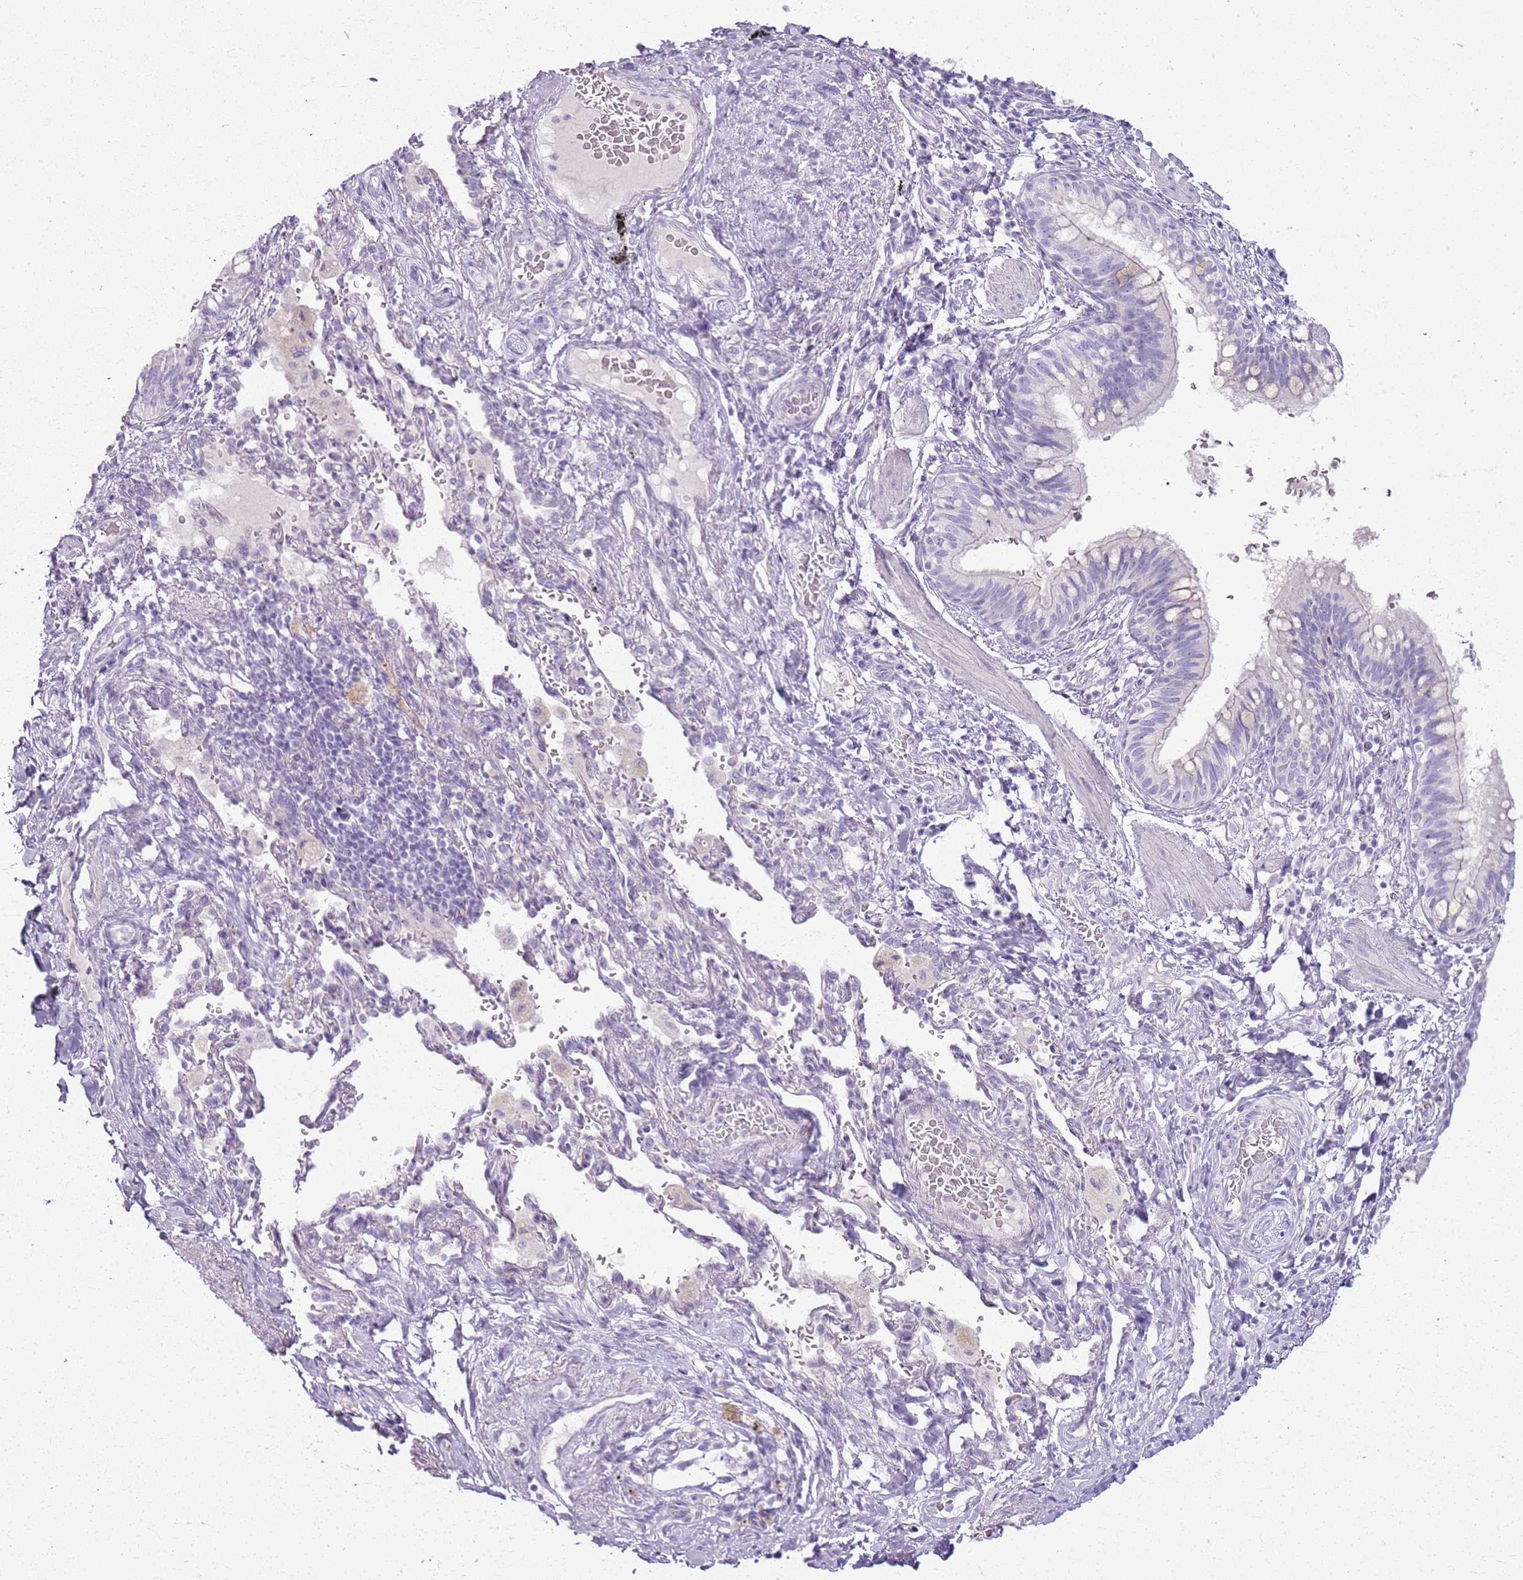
{"staining": {"intensity": "weak", "quantity": "<25%", "location": "cytoplasmic/membranous"}, "tissue": "bronchus", "cell_type": "Respiratory epithelial cells", "image_type": "normal", "snomed": [{"axis": "morphology", "description": "Normal tissue, NOS"}, {"axis": "topography", "description": "Cartilage tissue"}, {"axis": "topography", "description": "Bronchus"}], "caption": "Histopathology image shows no protein expression in respiratory epithelial cells of unremarkable bronchus. The staining is performed using DAB (3,3'-diaminobenzidine) brown chromogen with nuclei counter-stained in using hematoxylin.", "gene": "CSRP3", "patient": {"sex": "female", "age": 36}}